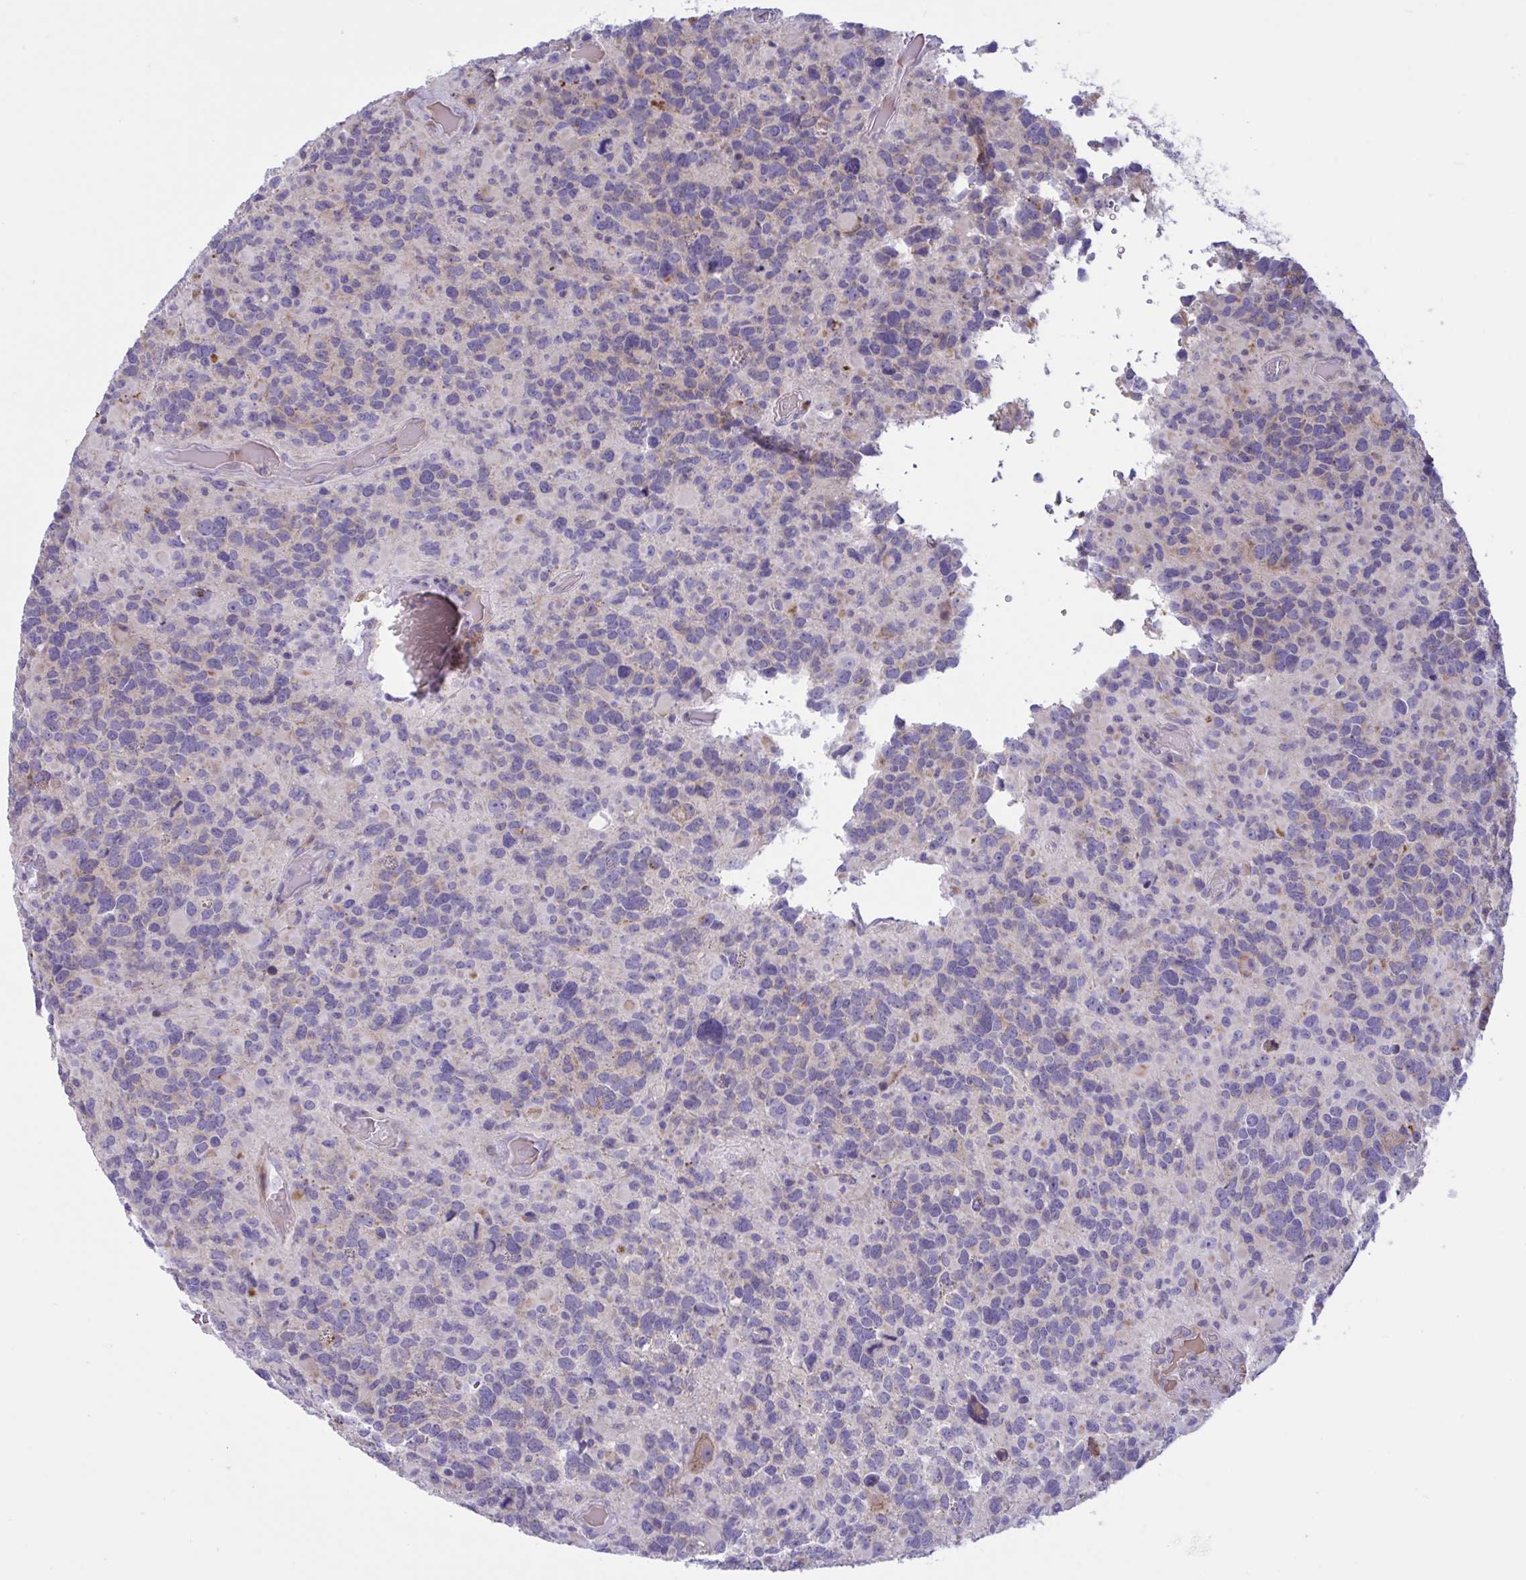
{"staining": {"intensity": "negative", "quantity": "none", "location": "none"}, "tissue": "glioma", "cell_type": "Tumor cells", "image_type": "cancer", "snomed": [{"axis": "morphology", "description": "Glioma, malignant, High grade"}, {"axis": "topography", "description": "Brain"}], "caption": "DAB (3,3'-diaminobenzidine) immunohistochemical staining of malignant glioma (high-grade) displays no significant expression in tumor cells. (Brightfield microscopy of DAB immunohistochemistry (IHC) at high magnification).", "gene": "VWC2", "patient": {"sex": "female", "age": 40}}